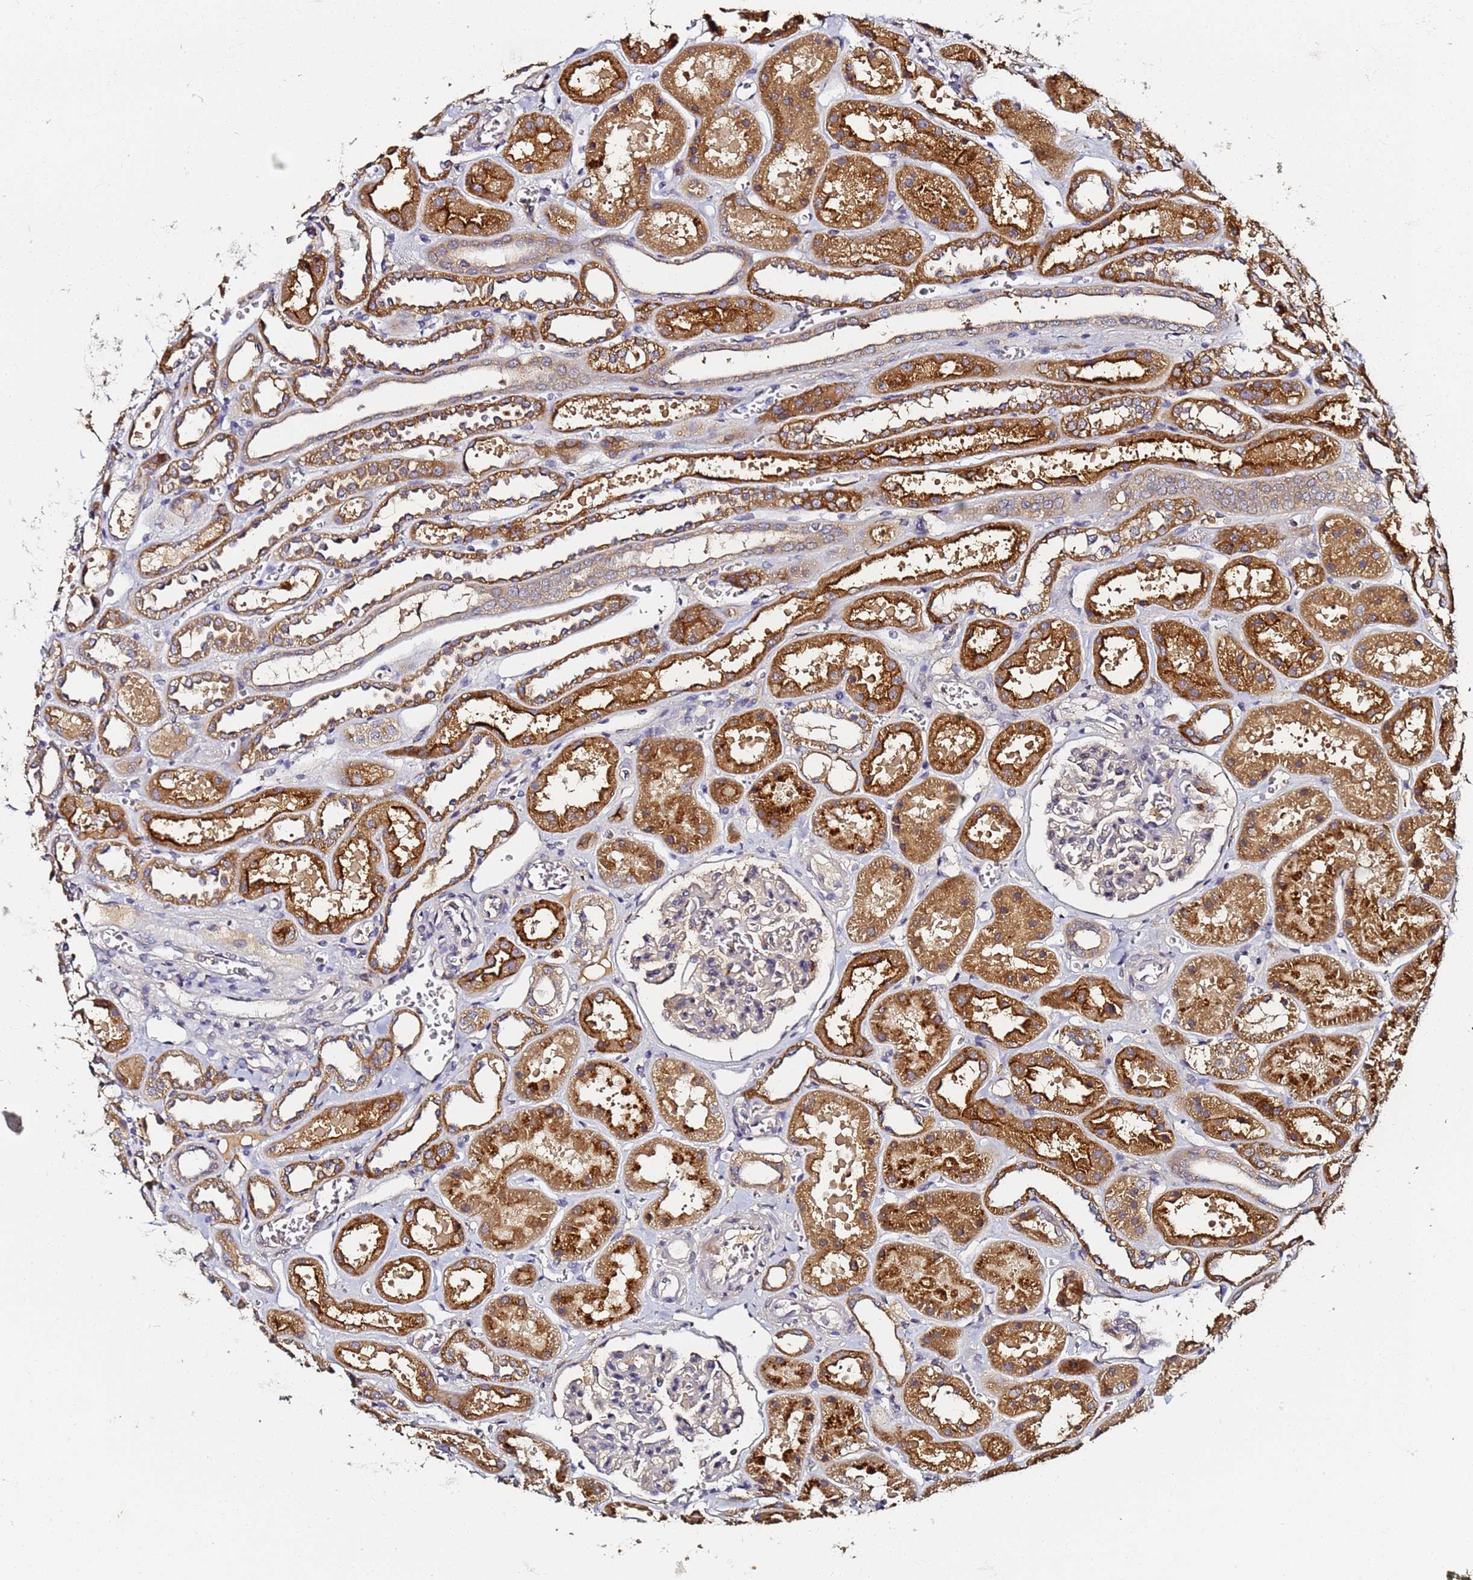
{"staining": {"intensity": "negative", "quantity": "none", "location": "none"}, "tissue": "kidney", "cell_type": "Cells in glomeruli", "image_type": "normal", "snomed": [{"axis": "morphology", "description": "Normal tissue, NOS"}, {"axis": "topography", "description": "Kidney"}], "caption": "Kidney was stained to show a protein in brown. There is no significant positivity in cells in glomeruli. (DAB immunohistochemistry (IHC) visualized using brightfield microscopy, high magnification).", "gene": "LRRC69", "patient": {"sex": "female", "age": 41}}